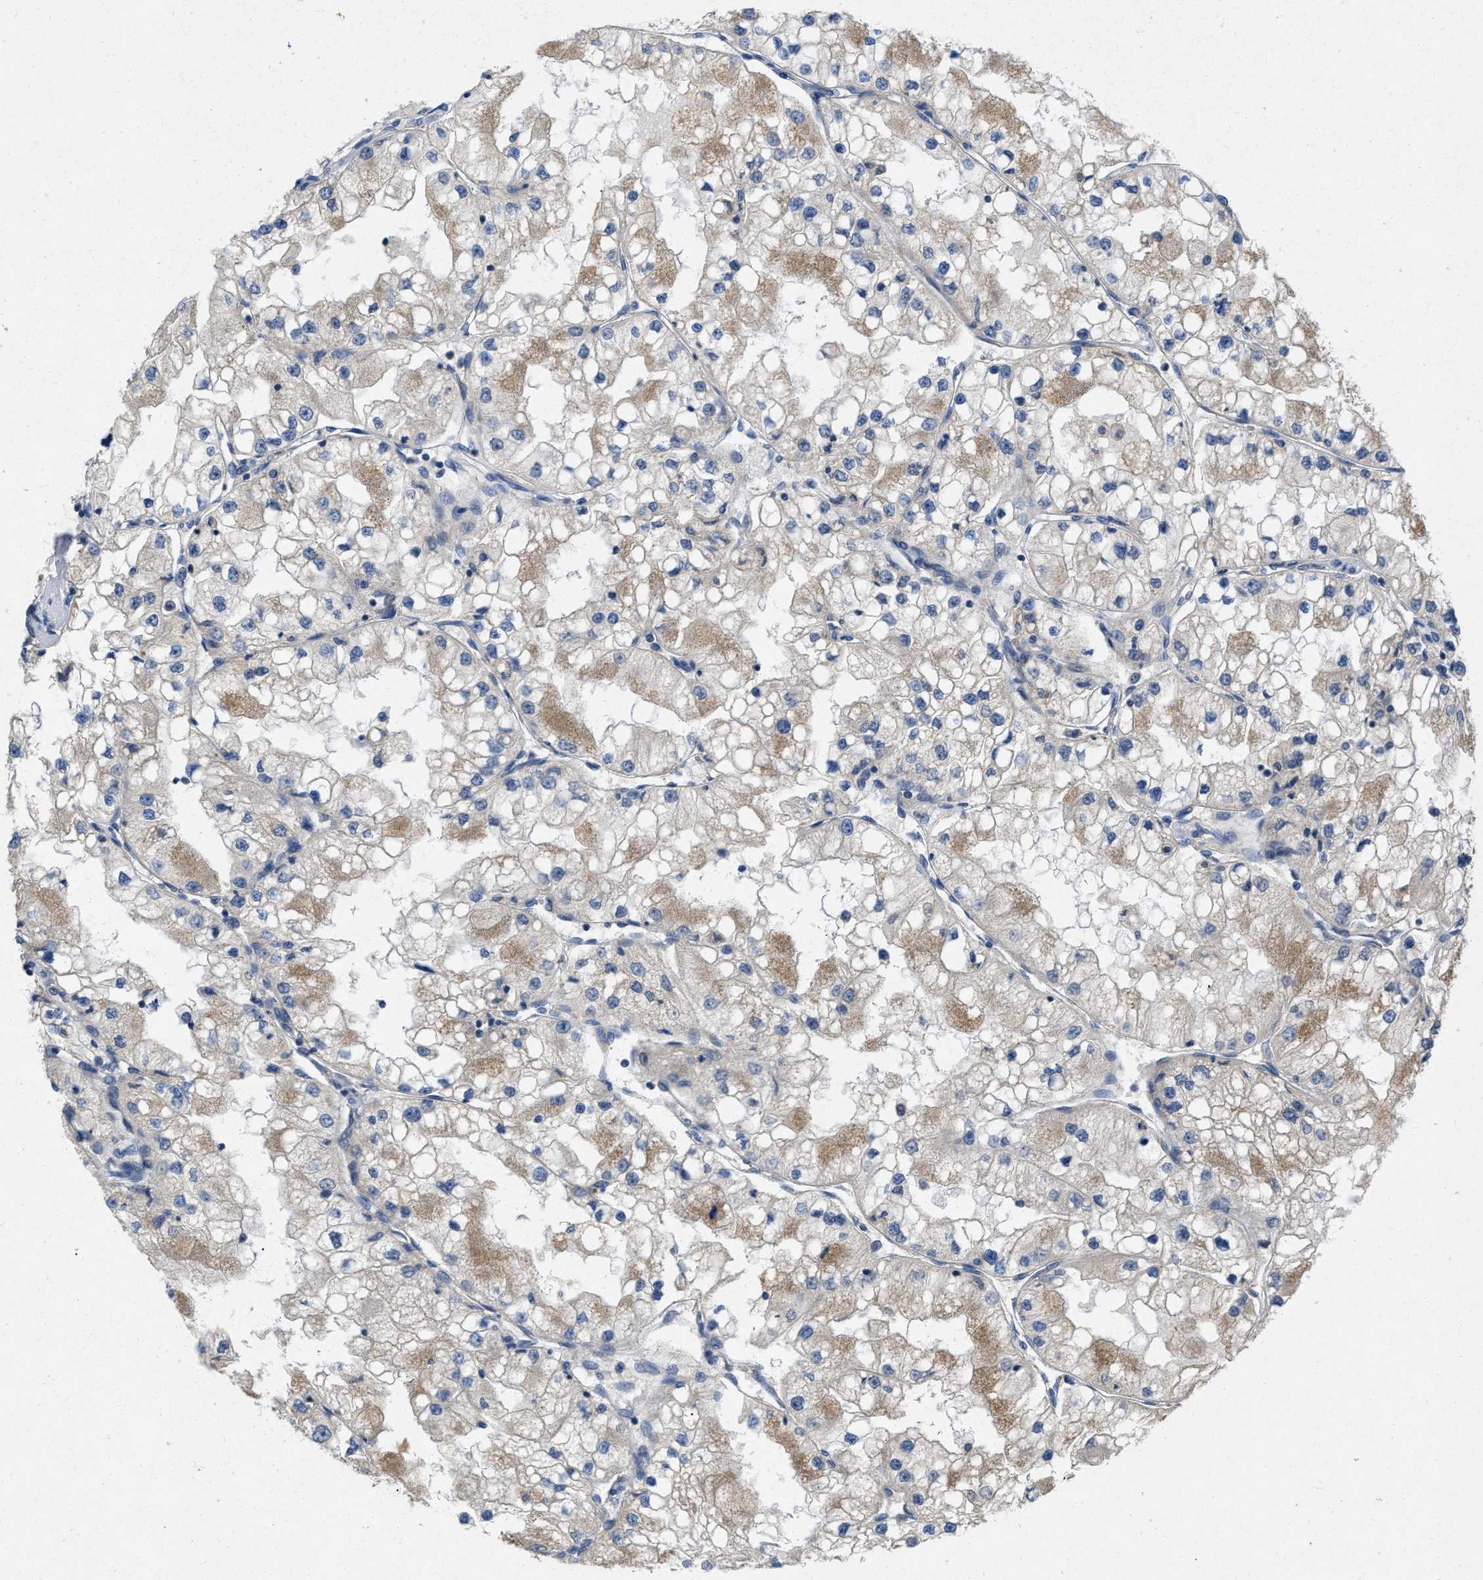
{"staining": {"intensity": "moderate", "quantity": "25%-75%", "location": "cytoplasmic/membranous"}, "tissue": "renal cancer", "cell_type": "Tumor cells", "image_type": "cancer", "snomed": [{"axis": "morphology", "description": "Adenocarcinoma, NOS"}, {"axis": "topography", "description": "Kidney"}], "caption": "Brown immunohistochemical staining in human renal cancer exhibits moderate cytoplasmic/membranous positivity in approximately 25%-75% of tumor cells.", "gene": "TMEM131", "patient": {"sex": "male", "age": 68}}